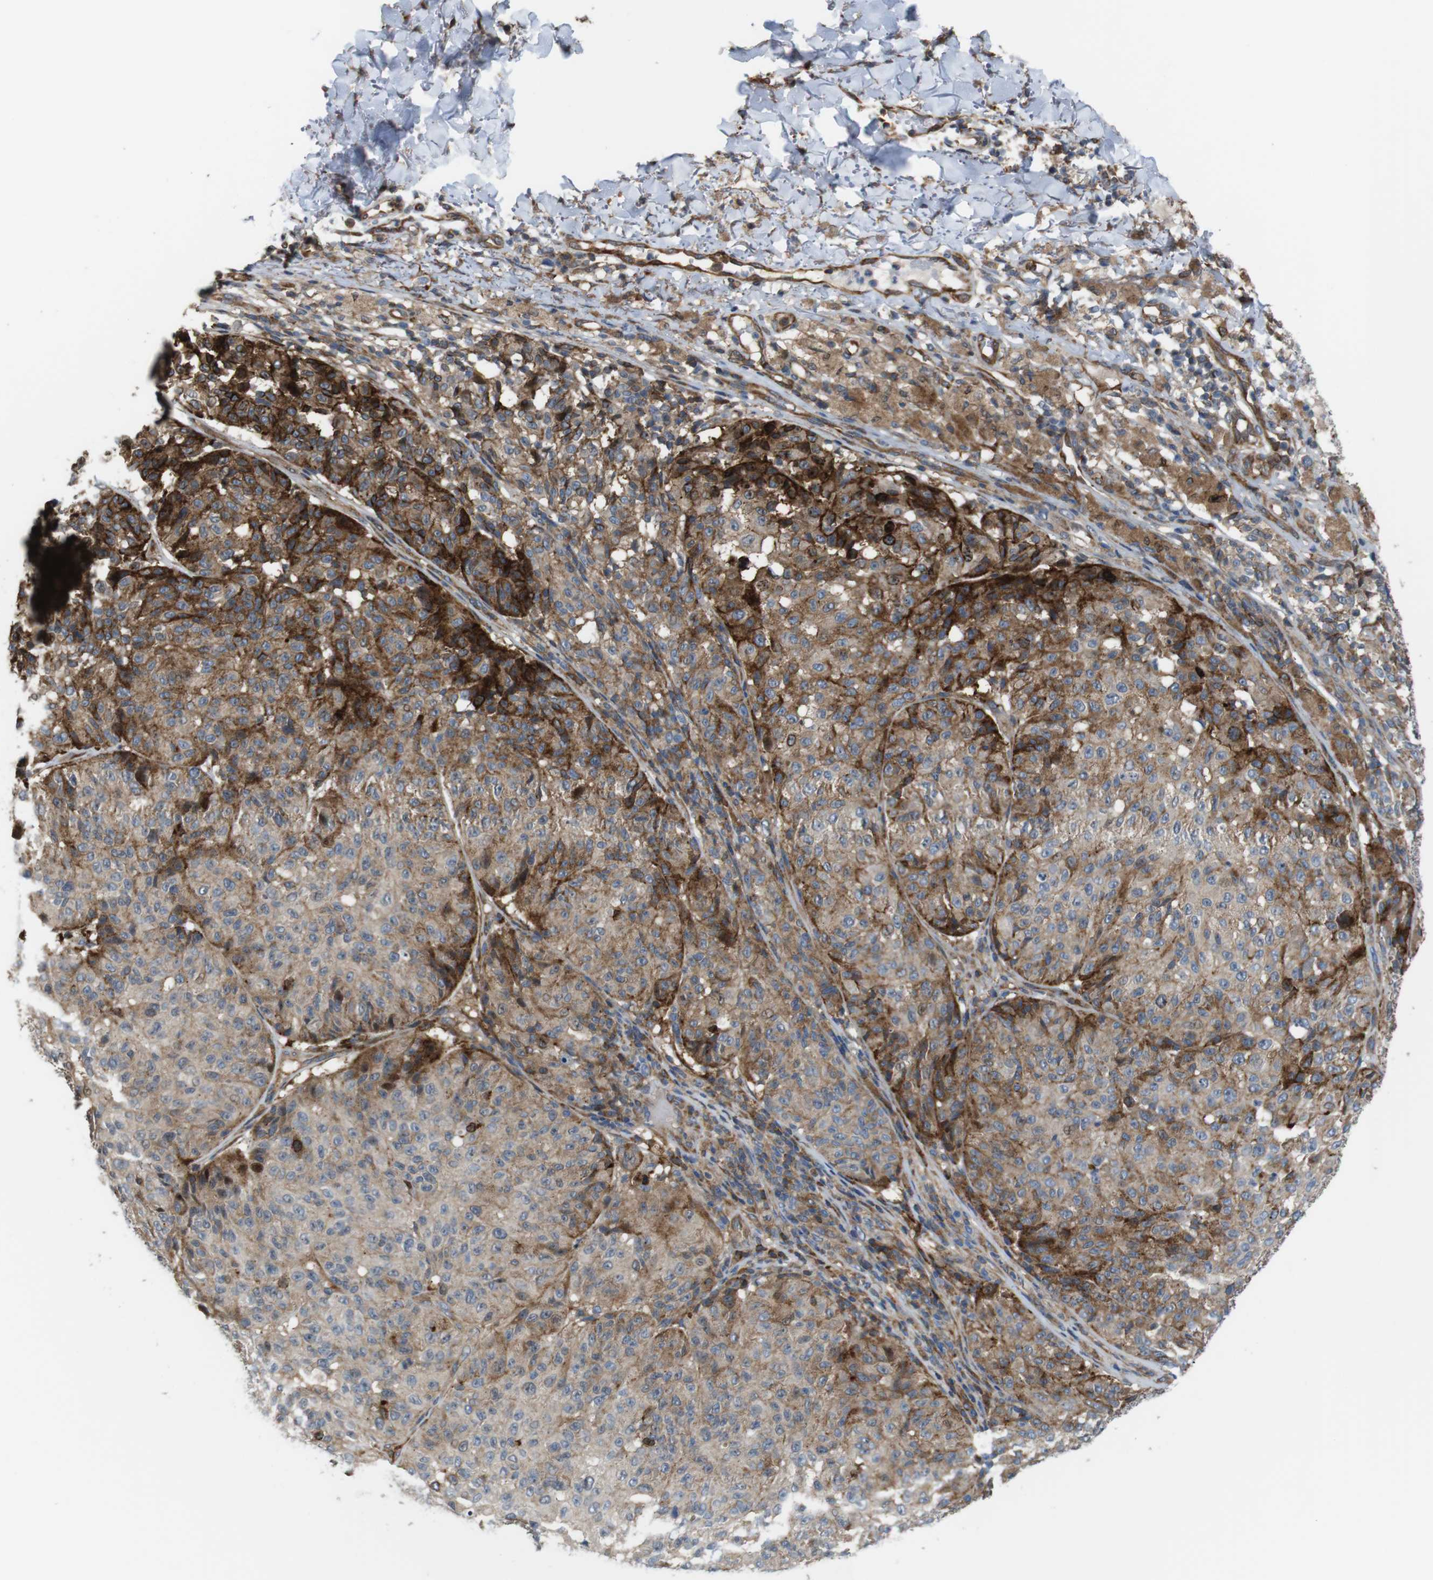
{"staining": {"intensity": "strong", "quantity": "25%-75%", "location": "cytoplasmic/membranous"}, "tissue": "melanoma", "cell_type": "Tumor cells", "image_type": "cancer", "snomed": [{"axis": "morphology", "description": "Malignant melanoma, NOS"}, {"axis": "topography", "description": "Skin"}], "caption": "This is a micrograph of IHC staining of malignant melanoma, which shows strong expression in the cytoplasmic/membranous of tumor cells.", "gene": "PCOLCE2", "patient": {"sex": "female", "age": 46}}